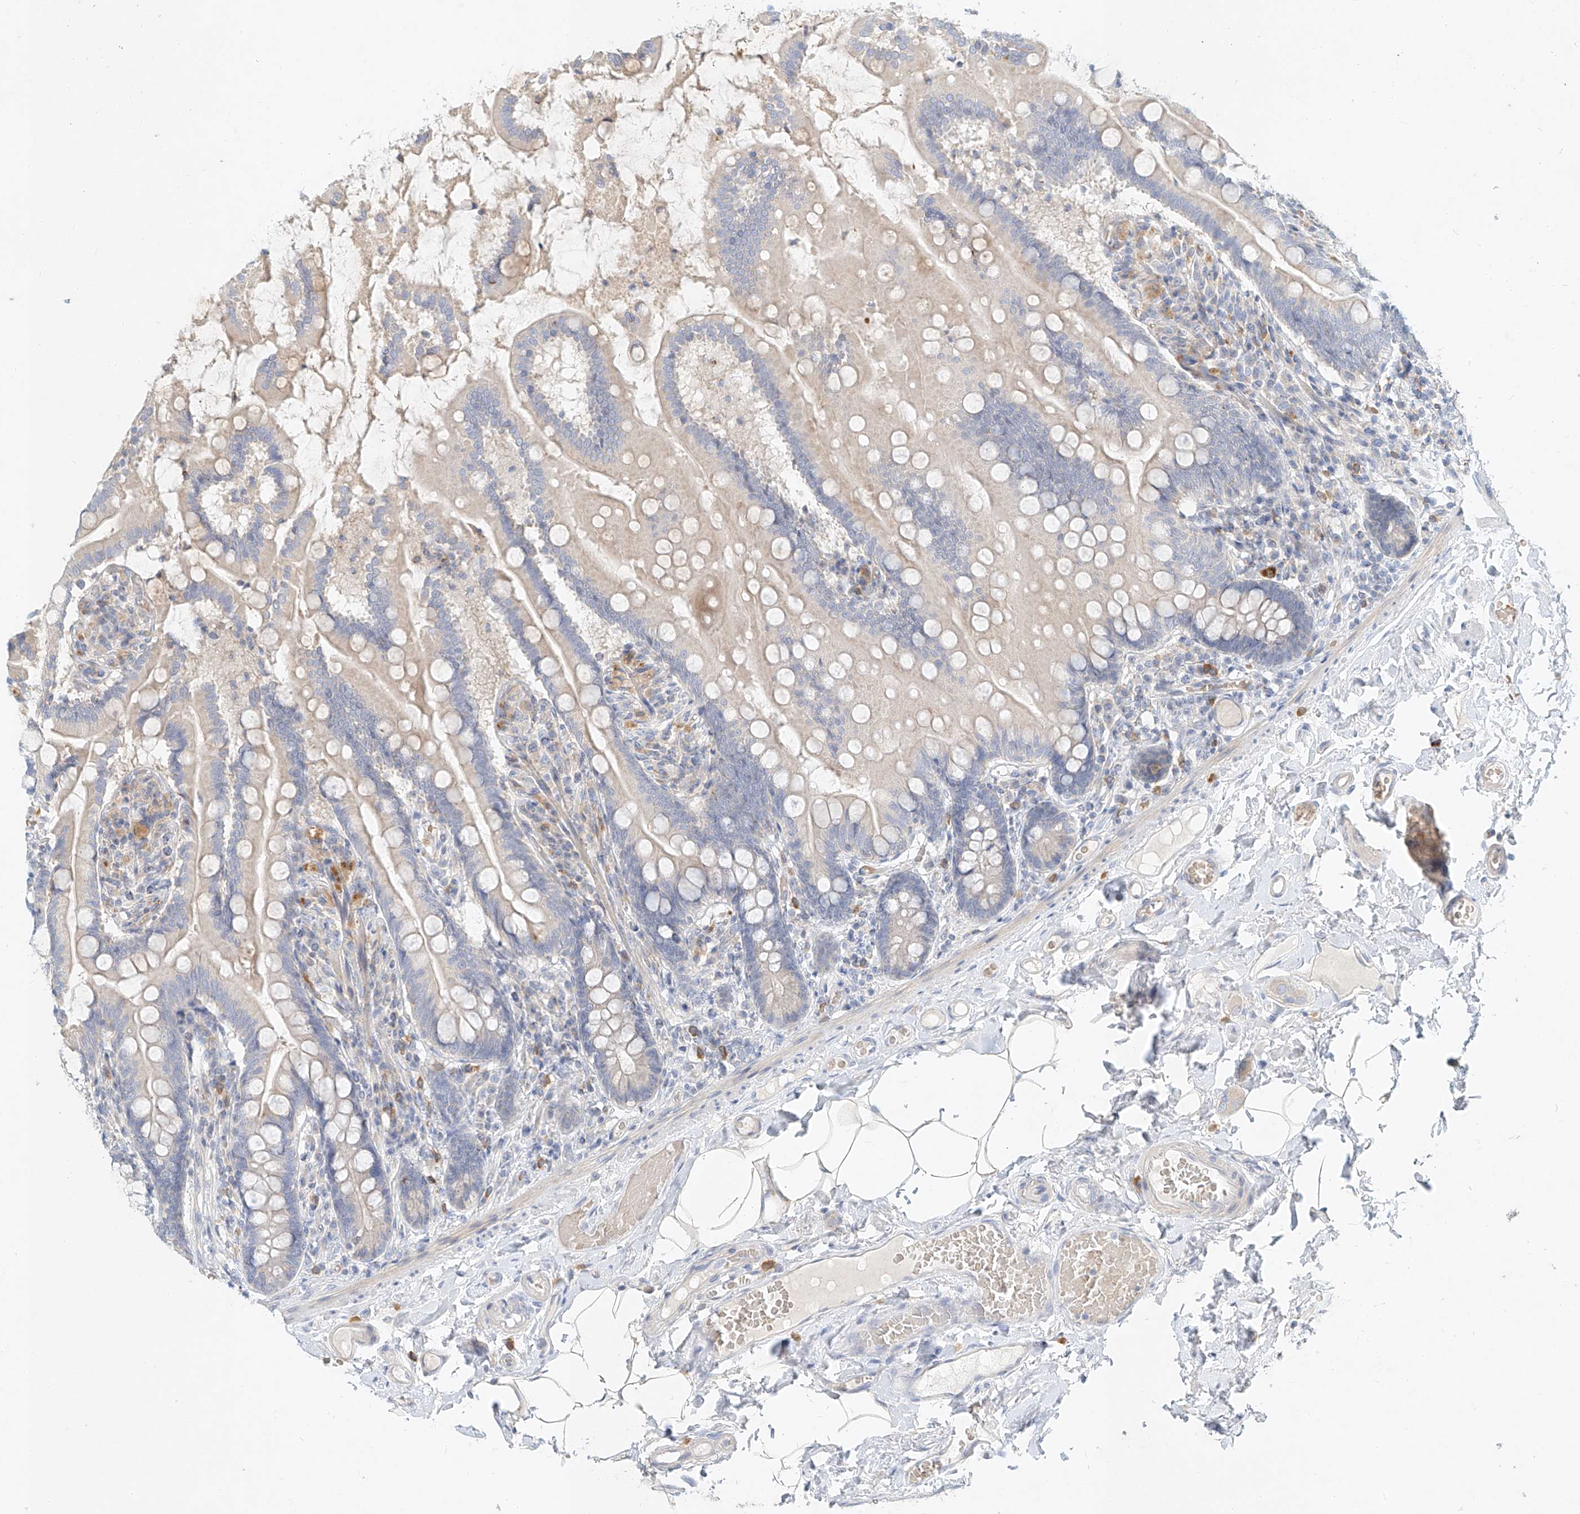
{"staining": {"intensity": "negative", "quantity": "none", "location": "none"}, "tissue": "small intestine", "cell_type": "Glandular cells", "image_type": "normal", "snomed": [{"axis": "morphology", "description": "Normal tissue, NOS"}, {"axis": "topography", "description": "Small intestine"}], "caption": "The IHC image has no significant expression in glandular cells of small intestine.", "gene": "SYTL3", "patient": {"sex": "female", "age": 64}}